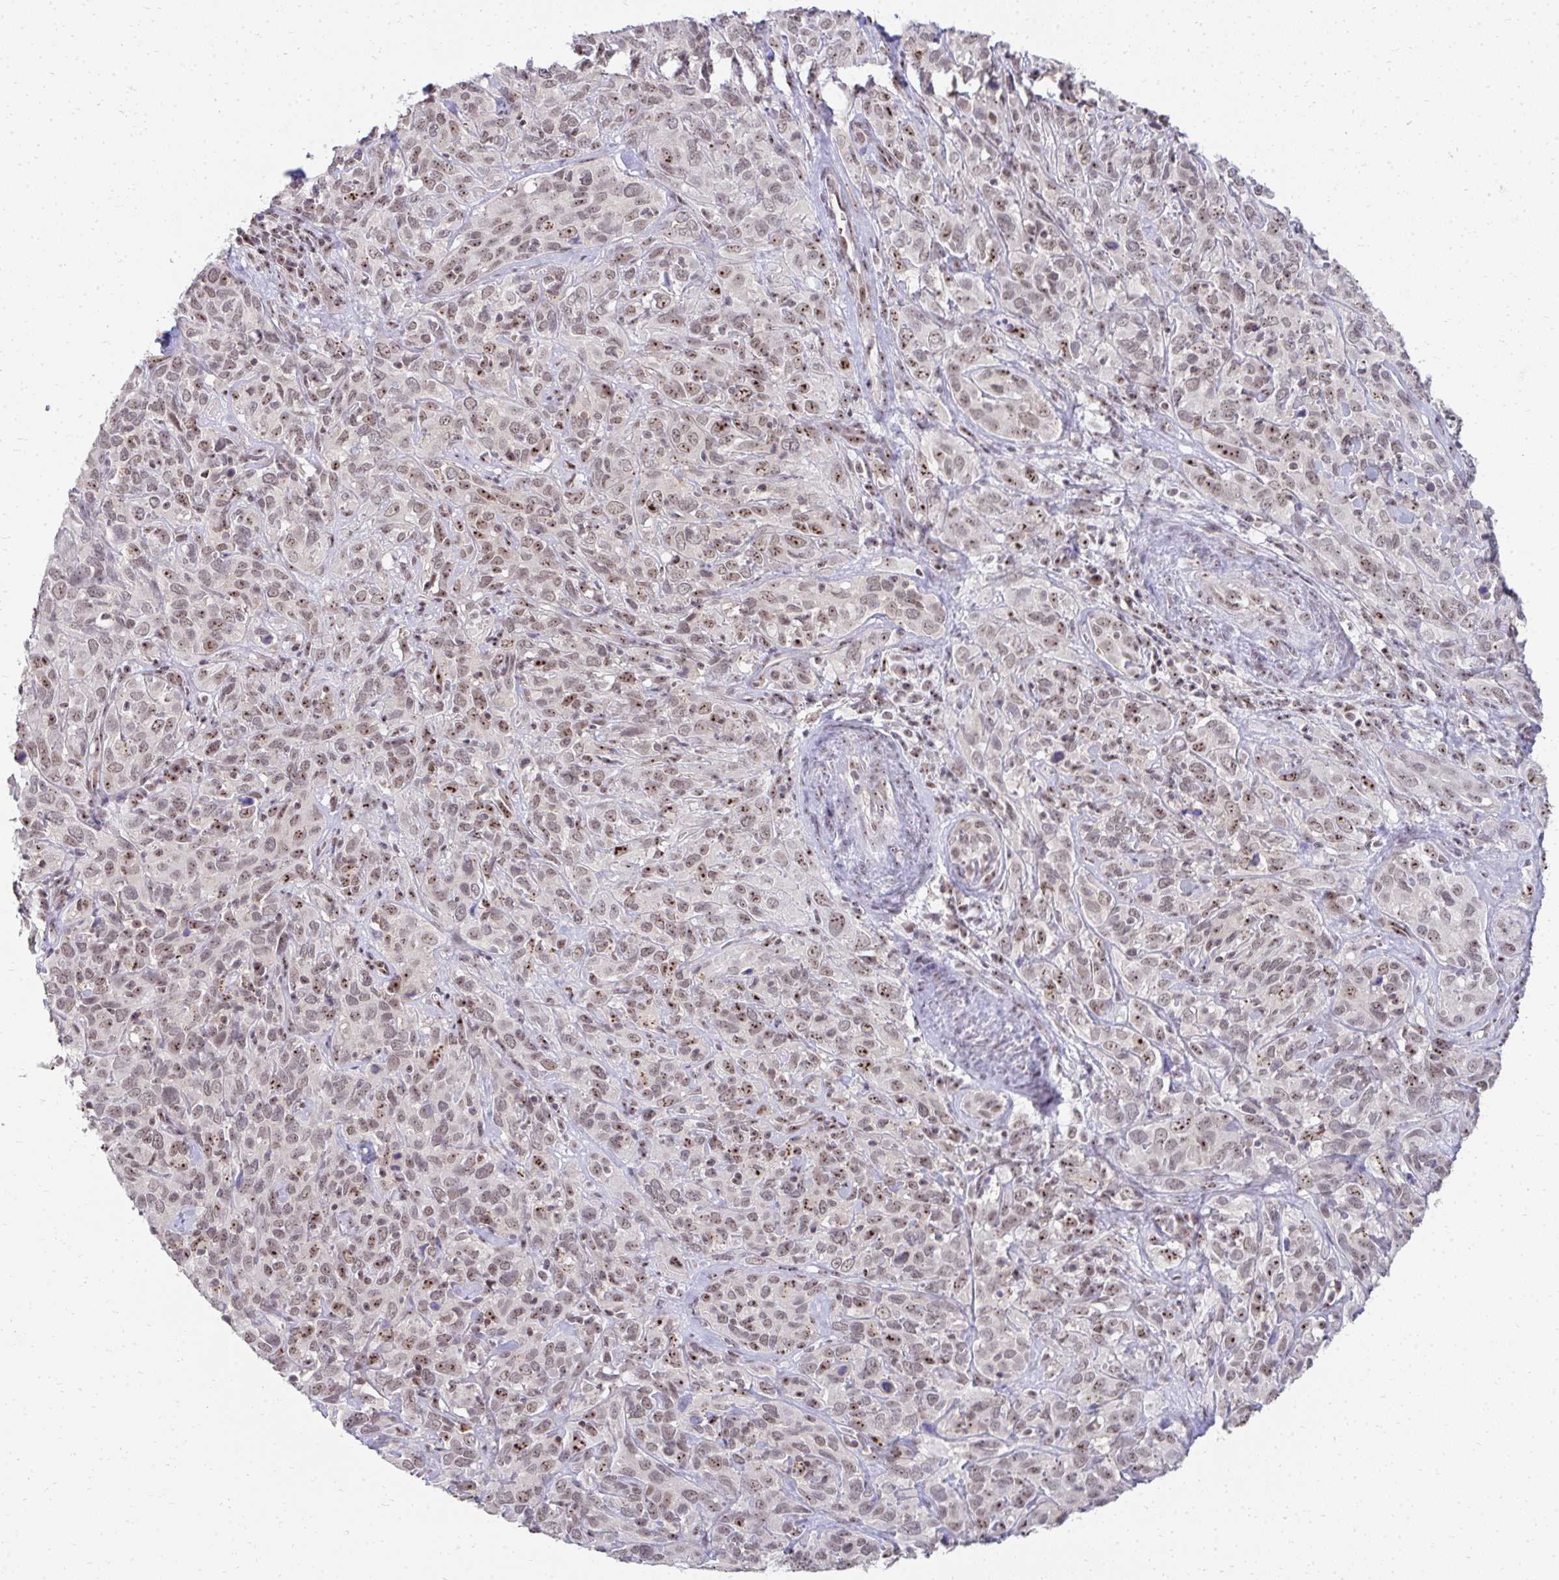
{"staining": {"intensity": "strong", "quantity": "<25%", "location": "nuclear"}, "tissue": "cervical cancer", "cell_type": "Tumor cells", "image_type": "cancer", "snomed": [{"axis": "morphology", "description": "Normal tissue, NOS"}, {"axis": "morphology", "description": "Squamous cell carcinoma, NOS"}, {"axis": "topography", "description": "Cervix"}], "caption": "Immunohistochemistry photomicrograph of neoplastic tissue: cervical squamous cell carcinoma stained using IHC shows medium levels of strong protein expression localized specifically in the nuclear of tumor cells, appearing as a nuclear brown color.", "gene": "HIRA", "patient": {"sex": "female", "age": 51}}